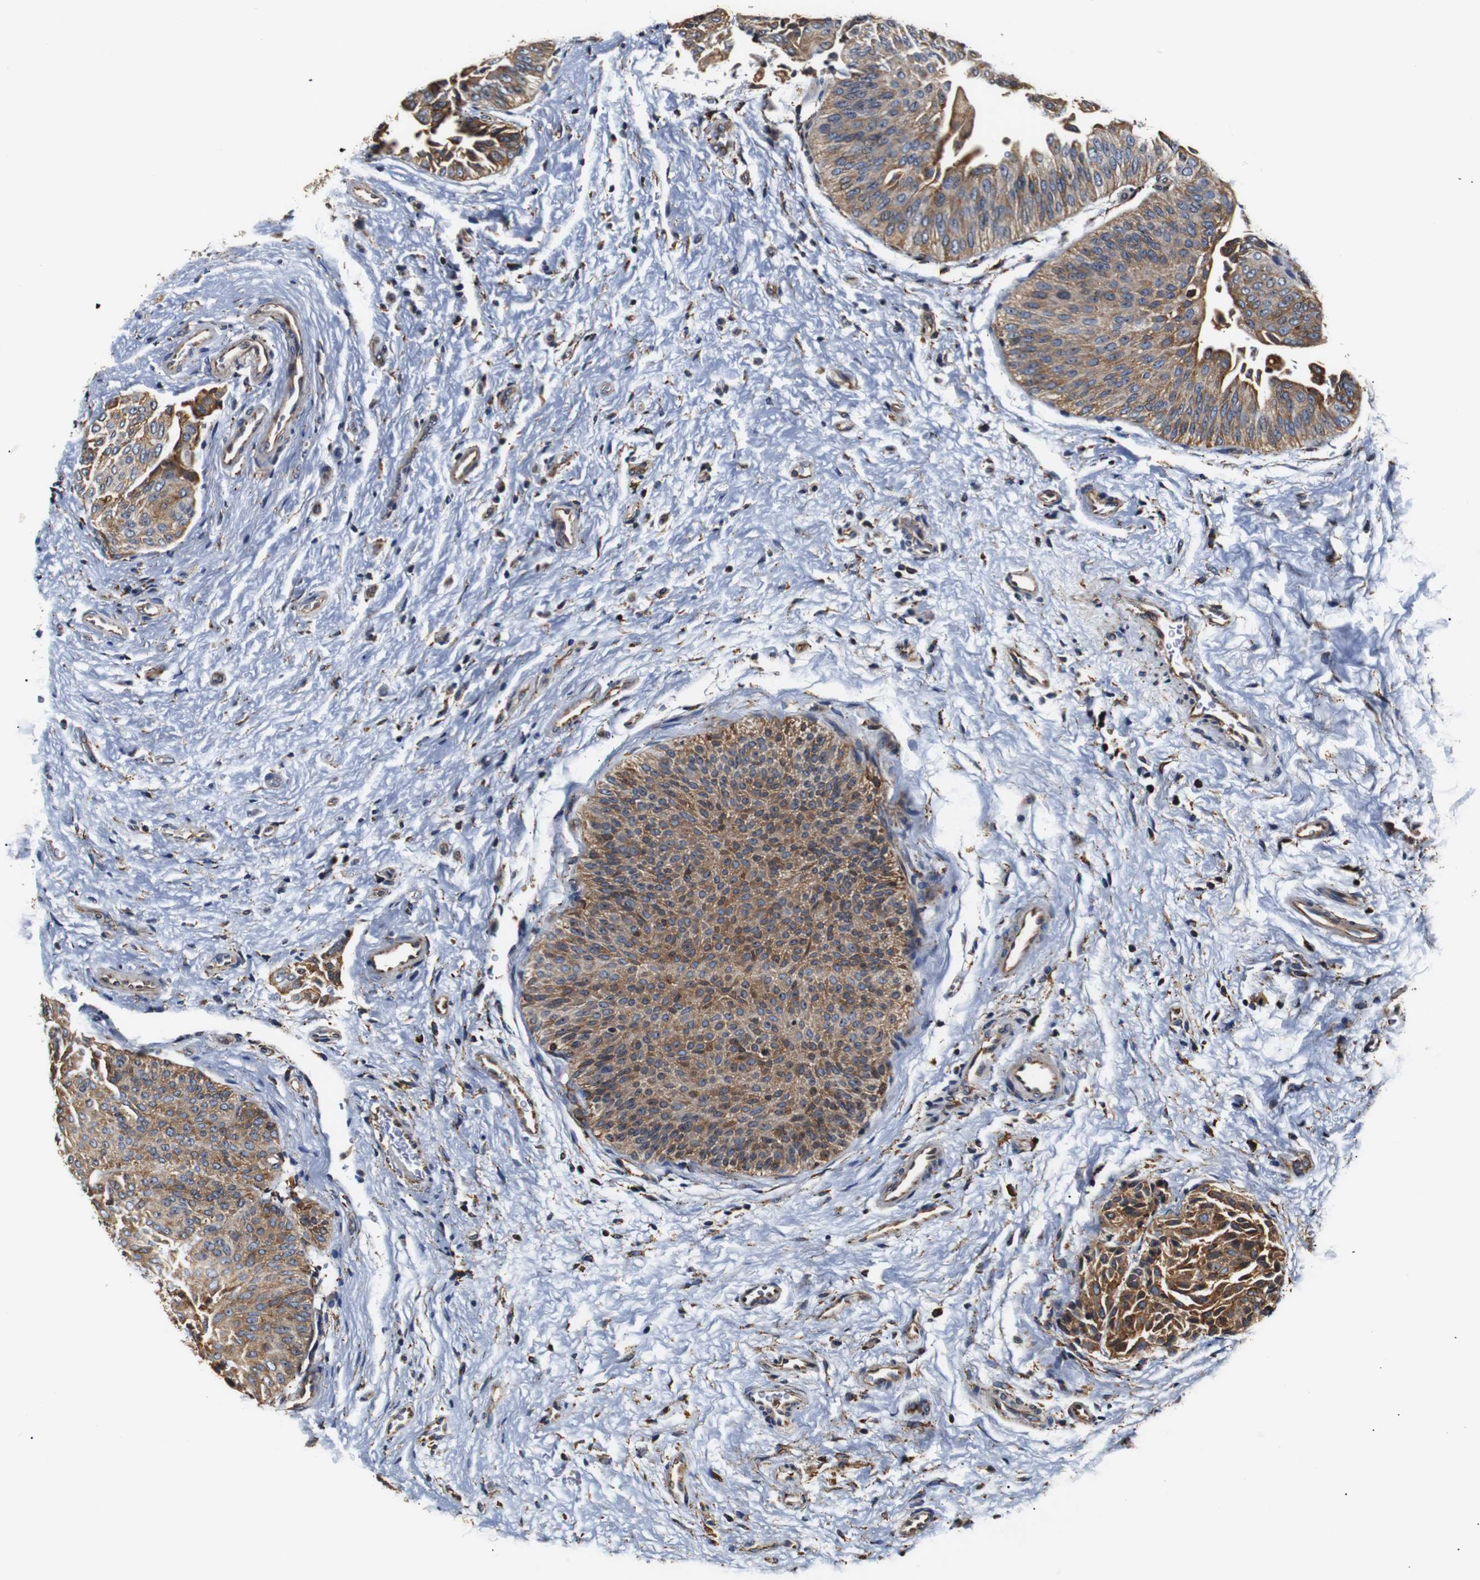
{"staining": {"intensity": "moderate", "quantity": ">75%", "location": "cytoplasmic/membranous"}, "tissue": "urothelial cancer", "cell_type": "Tumor cells", "image_type": "cancer", "snomed": [{"axis": "morphology", "description": "Urothelial carcinoma, Low grade"}, {"axis": "topography", "description": "Urinary bladder"}], "caption": "Immunohistochemical staining of low-grade urothelial carcinoma reveals medium levels of moderate cytoplasmic/membranous expression in about >75% of tumor cells.", "gene": "HHIP", "patient": {"sex": "female", "age": 60}}